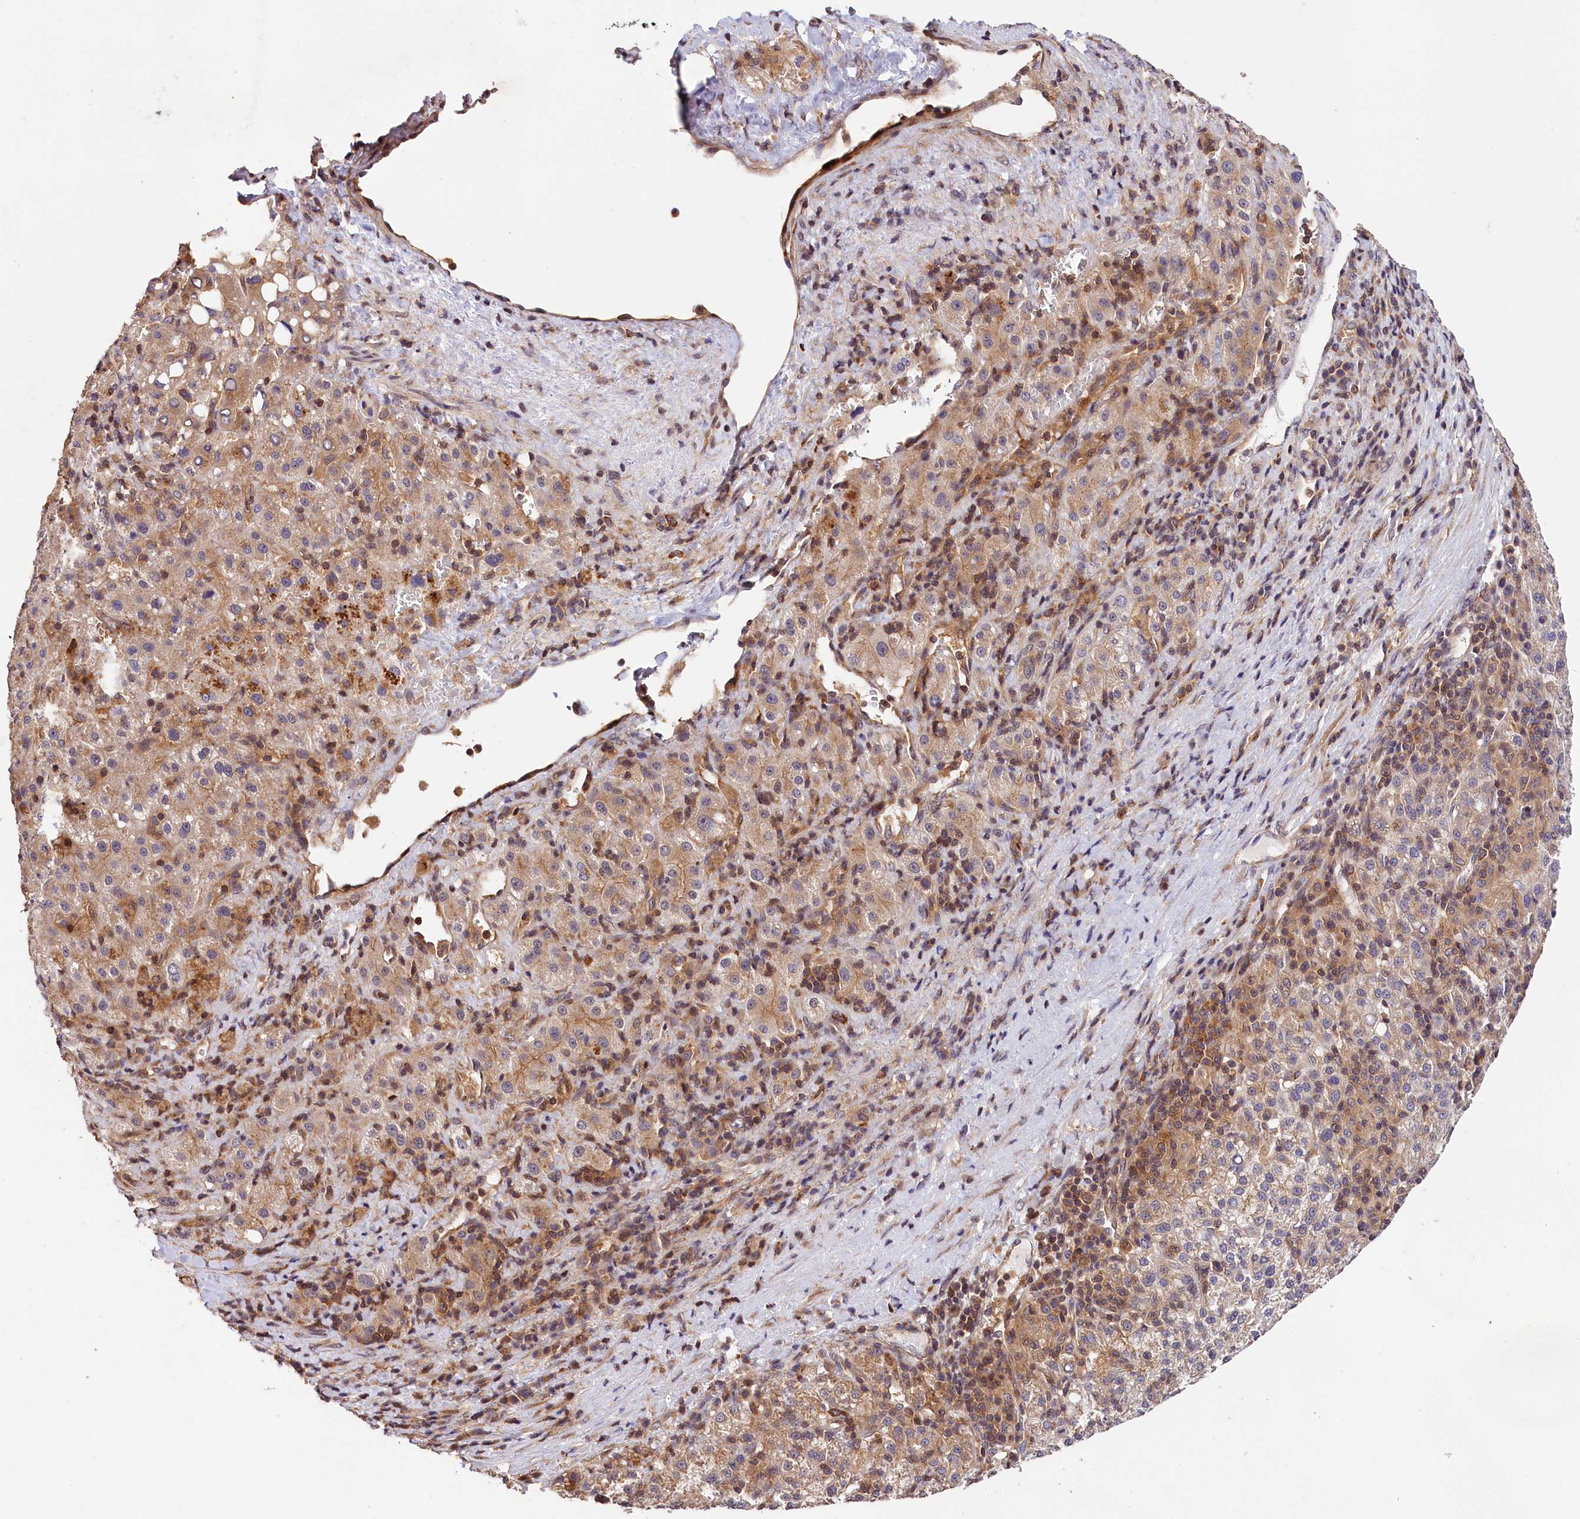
{"staining": {"intensity": "weak", "quantity": "25%-75%", "location": "cytoplasmic/membranous"}, "tissue": "liver cancer", "cell_type": "Tumor cells", "image_type": "cancer", "snomed": [{"axis": "morphology", "description": "Carcinoma, Hepatocellular, NOS"}, {"axis": "topography", "description": "Liver"}], "caption": "Liver cancer was stained to show a protein in brown. There is low levels of weak cytoplasmic/membranous positivity in about 25%-75% of tumor cells.", "gene": "CHORDC1", "patient": {"sex": "female", "age": 58}}